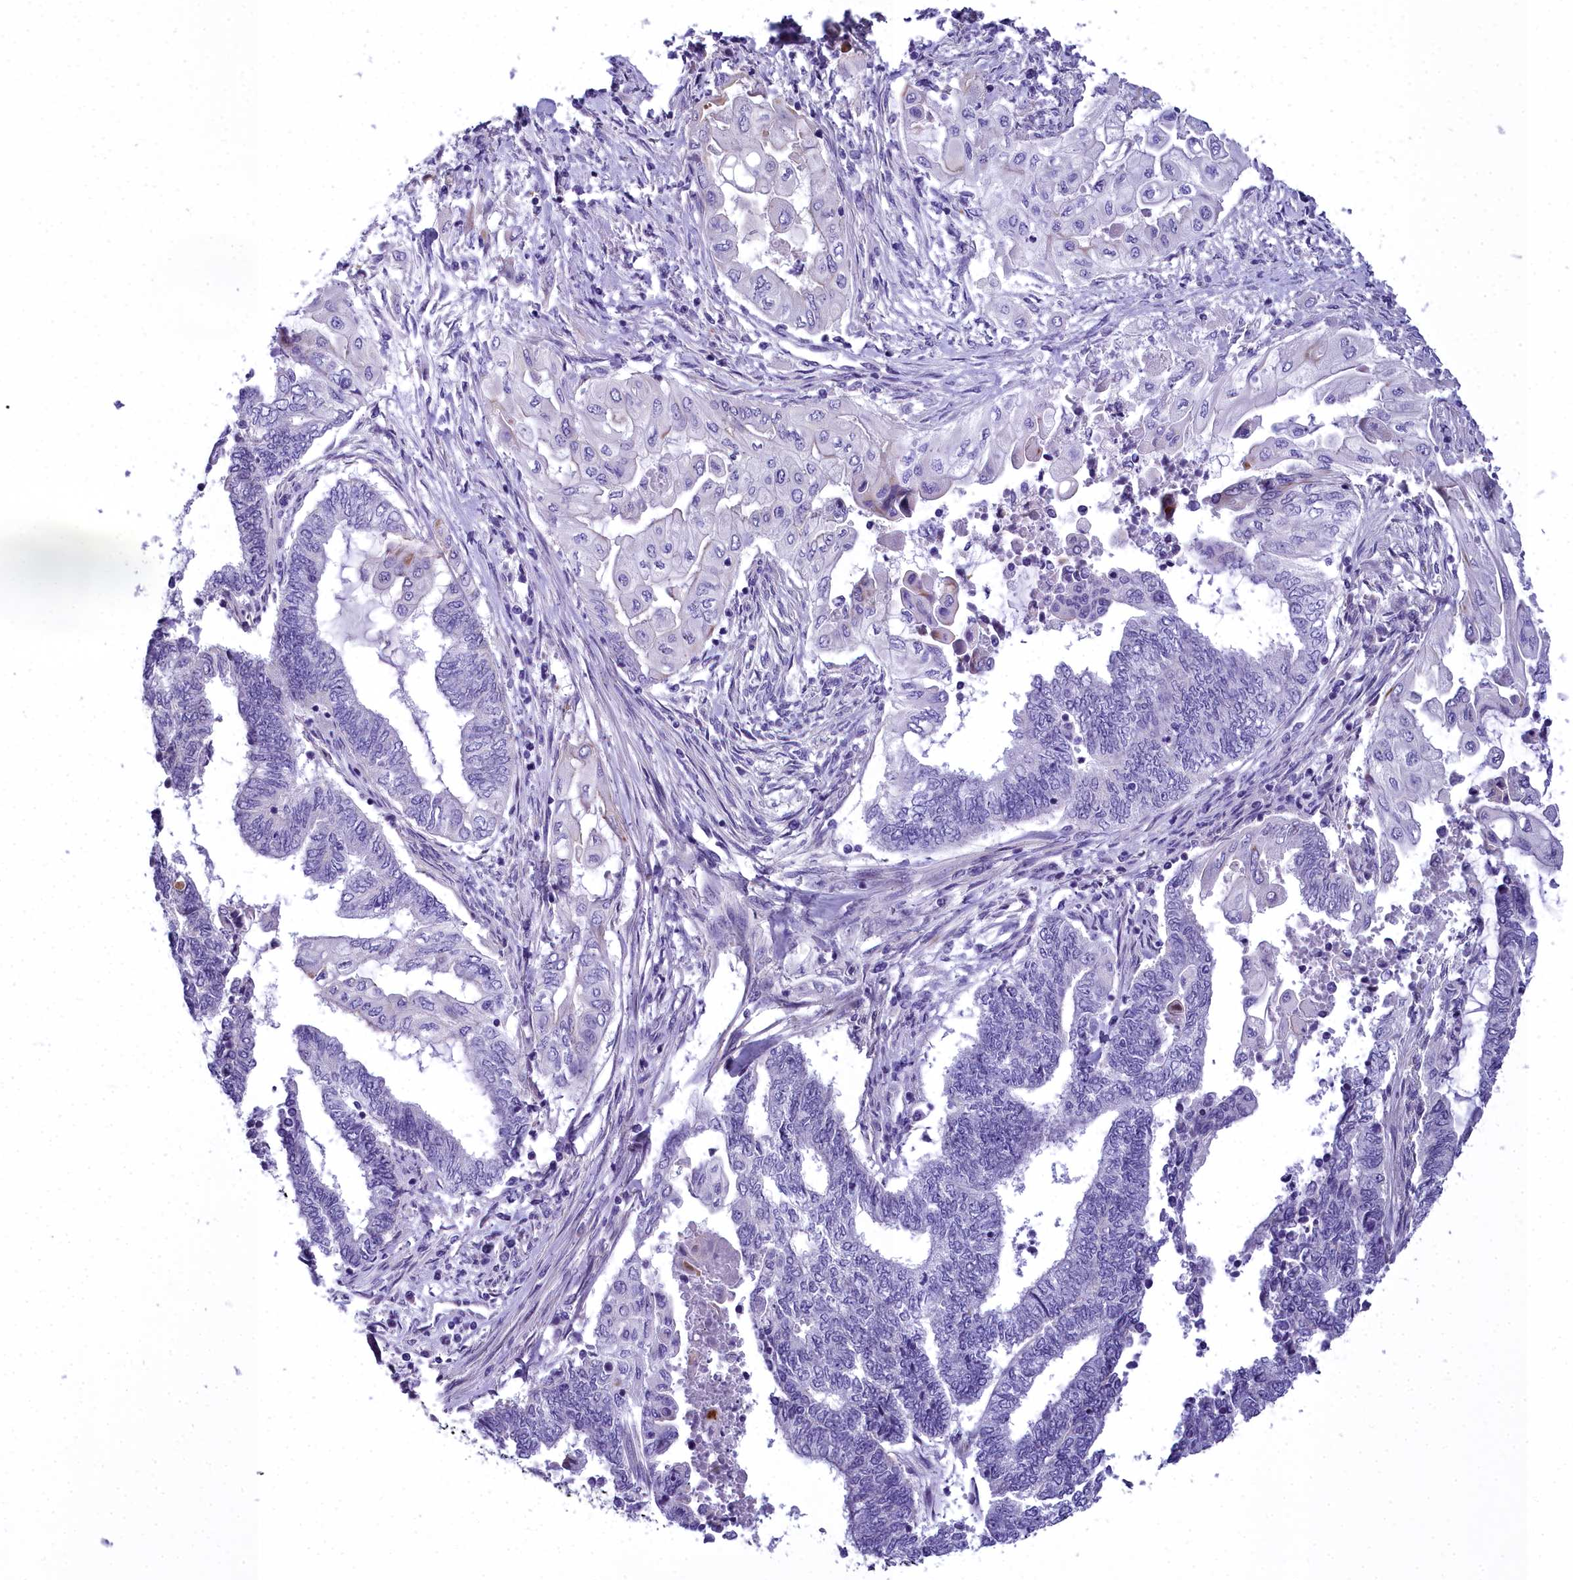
{"staining": {"intensity": "negative", "quantity": "none", "location": "none"}, "tissue": "endometrial cancer", "cell_type": "Tumor cells", "image_type": "cancer", "snomed": [{"axis": "morphology", "description": "Adenocarcinoma, NOS"}, {"axis": "topography", "description": "Uterus"}, {"axis": "topography", "description": "Endometrium"}], "caption": "Immunohistochemical staining of human endometrial cancer (adenocarcinoma) displays no significant positivity in tumor cells.", "gene": "TIMM22", "patient": {"sex": "female", "age": 70}}